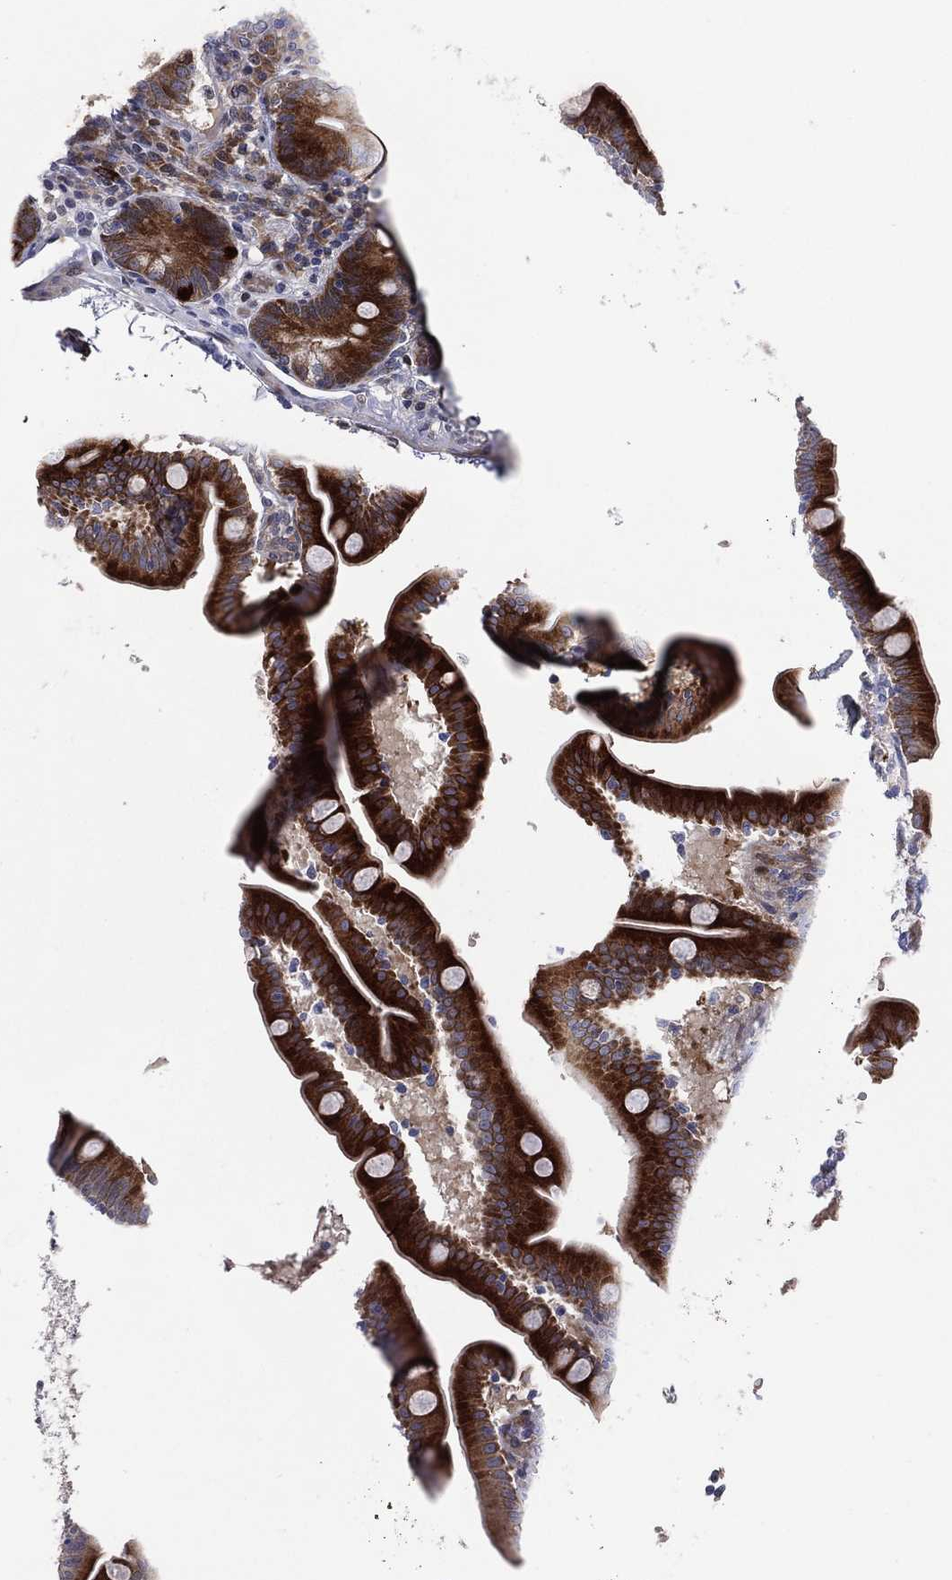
{"staining": {"intensity": "strong", "quantity": "25%-75%", "location": "cytoplasmic/membranous"}, "tissue": "small intestine", "cell_type": "Glandular cells", "image_type": "normal", "snomed": [{"axis": "morphology", "description": "Normal tissue, NOS"}, {"axis": "topography", "description": "Small intestine"}], "caption": "Protein staining demonstrates strong cytoplasmic/membranous expression in about 25%-75% of glandular cells in benign small intestine.", "gene": "UTP14A", "patient": {"sex": "male", "age": 66}}